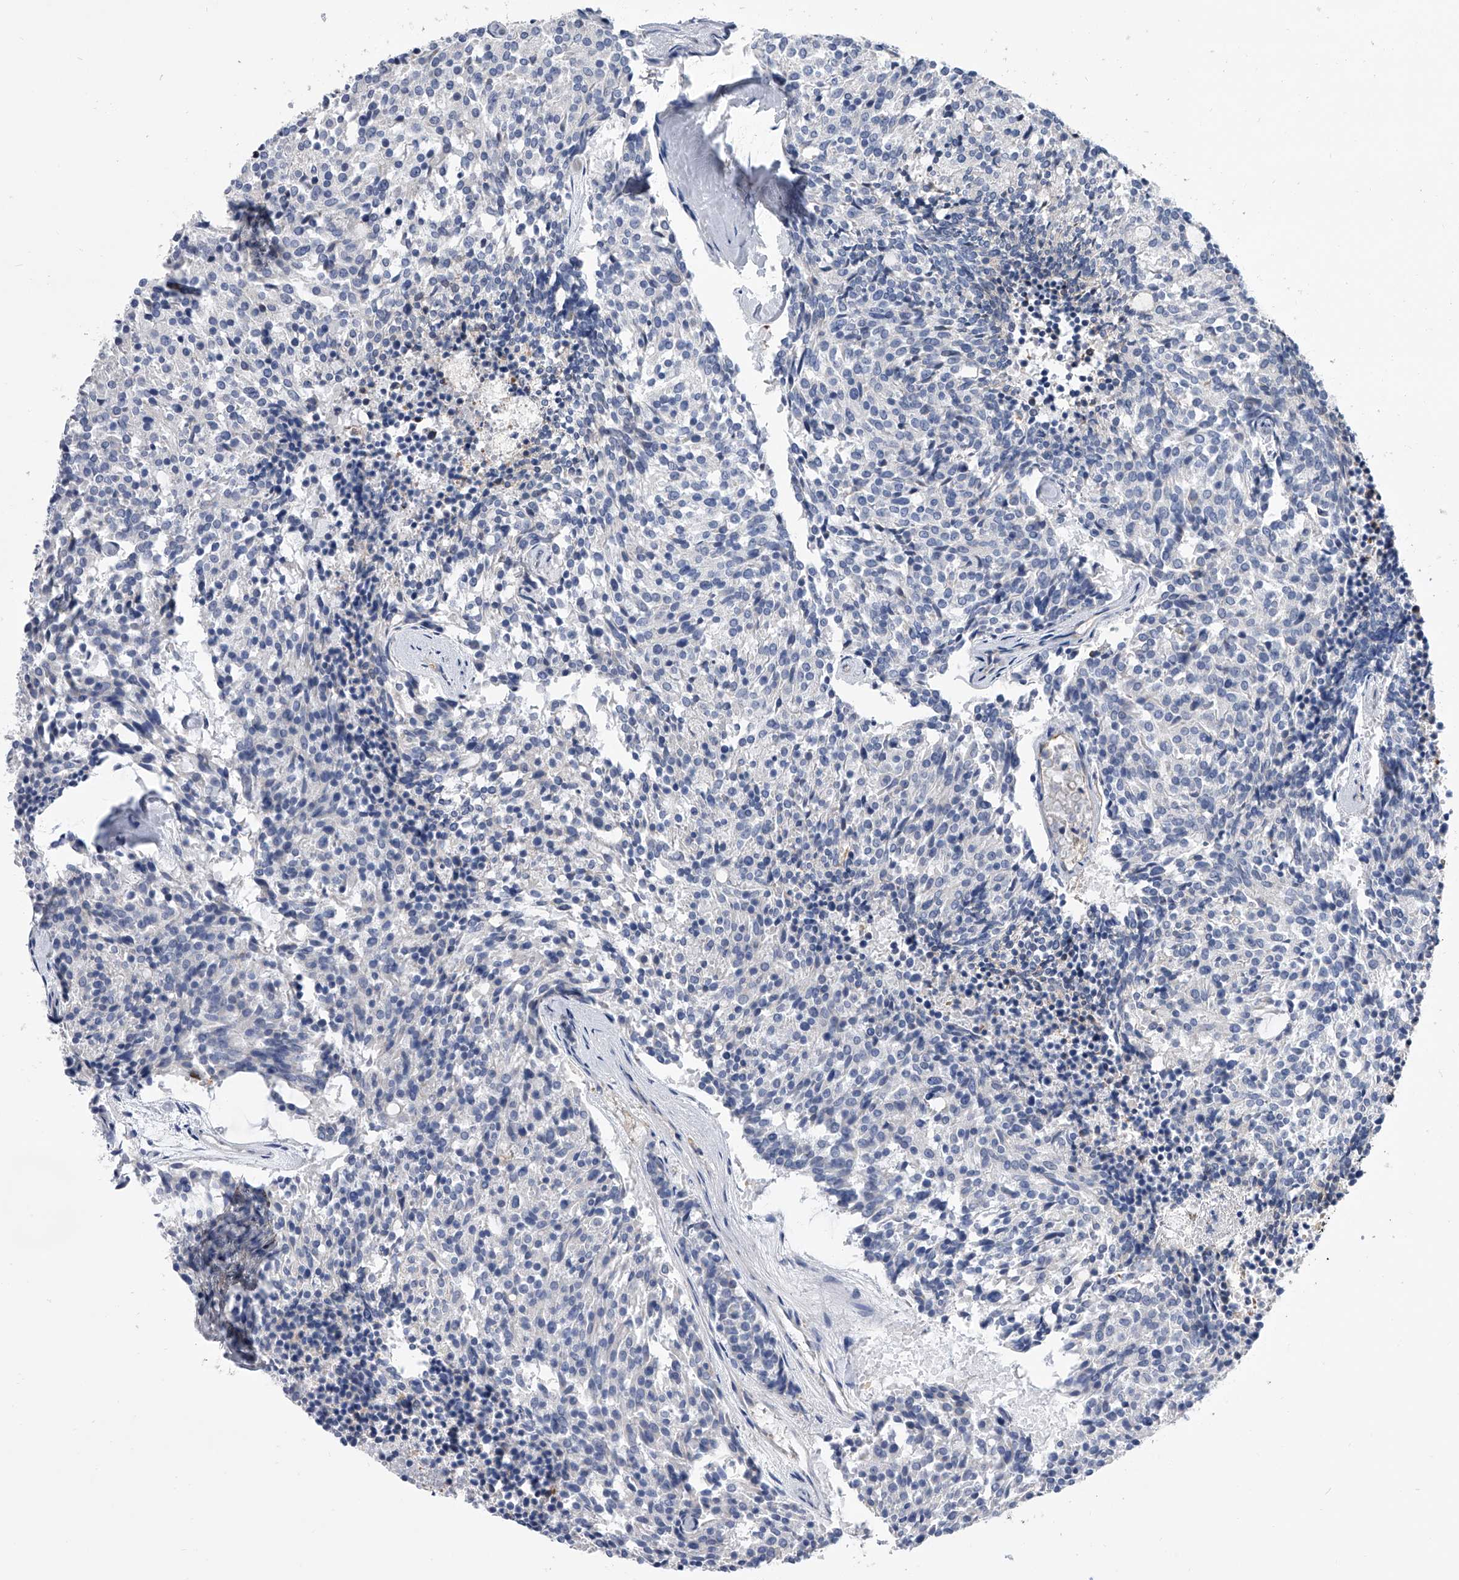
{"staining": {"intensity": "negative", "quantity": "none", "location": "none"}, "tissue": "carcinoid", "cell_type": "Tumor cells", "image_type": "cancer", "snomed": [{"axis": "morphology", "description": "Carcinoid, malignant, NOS"}, {"axis": "topography", "description": "Pancreas"}], "caption": "Human carcinoid stained for a protein using IHC reveals no positivity in tumor cells.", "gene": "SERPINB9", "patient": {"sex": "female", "age": 54}}